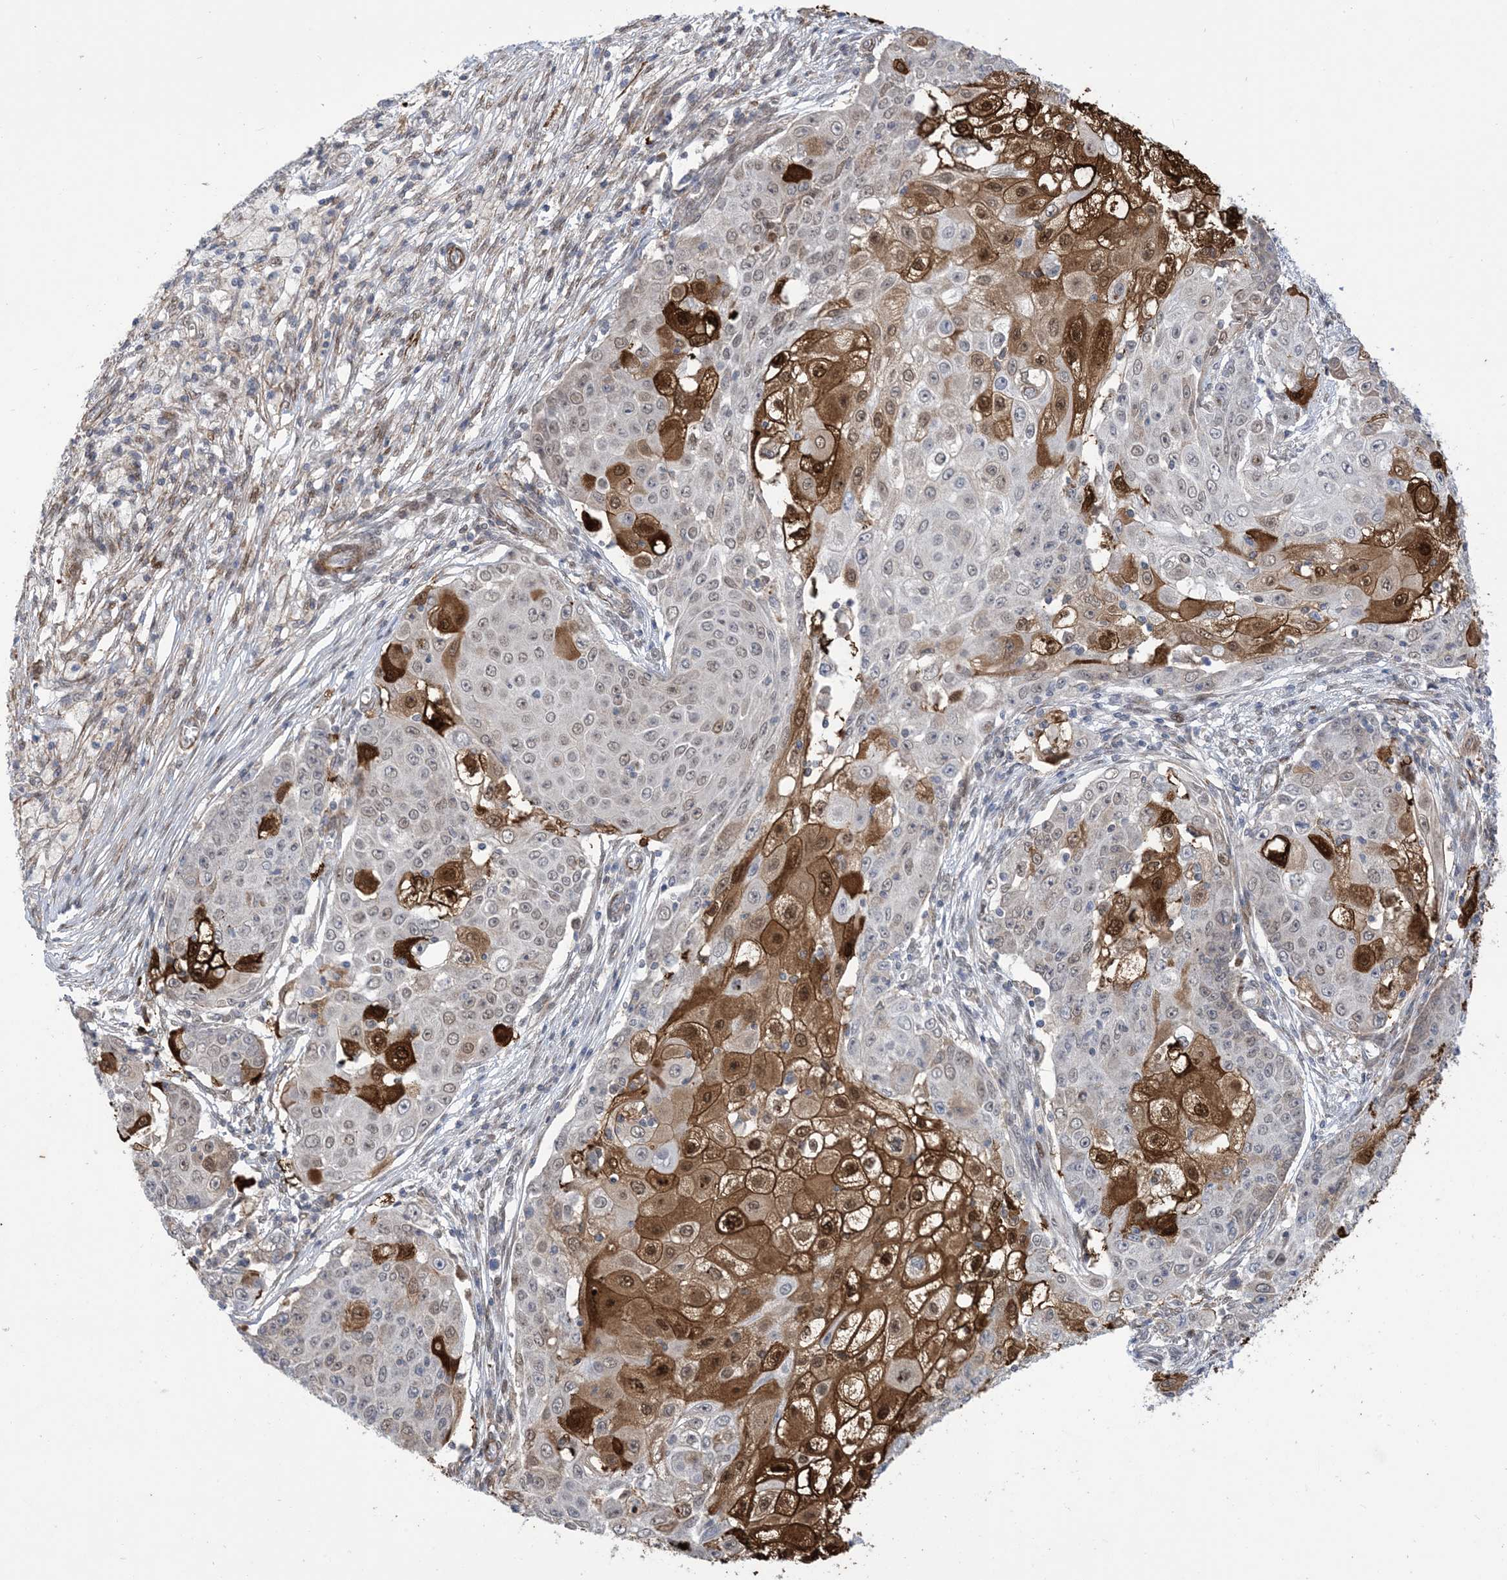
{"staining": {"intensity": "strong", "quantity": "25%-75%", "location": "cytoplasmic/membranous,nuclear"}, "tissue": "ovarian cancer", "cell_type": "Tumor cells", "image_type": "cancer", "snomed": [{"axis": "morphology", "description": "Carcinoma, endometroid"}, {"axis": "topography", "description": "Ovary"}], "caption": "Protein staining reveals strong cytoplasmic/membranous and nuclear expression in about 25%-75% of tumor cells in ovarian cancer (endometroid carcinoma).", "gene": "ZNF8", "patient": {"sex": "female", "age": 42}}